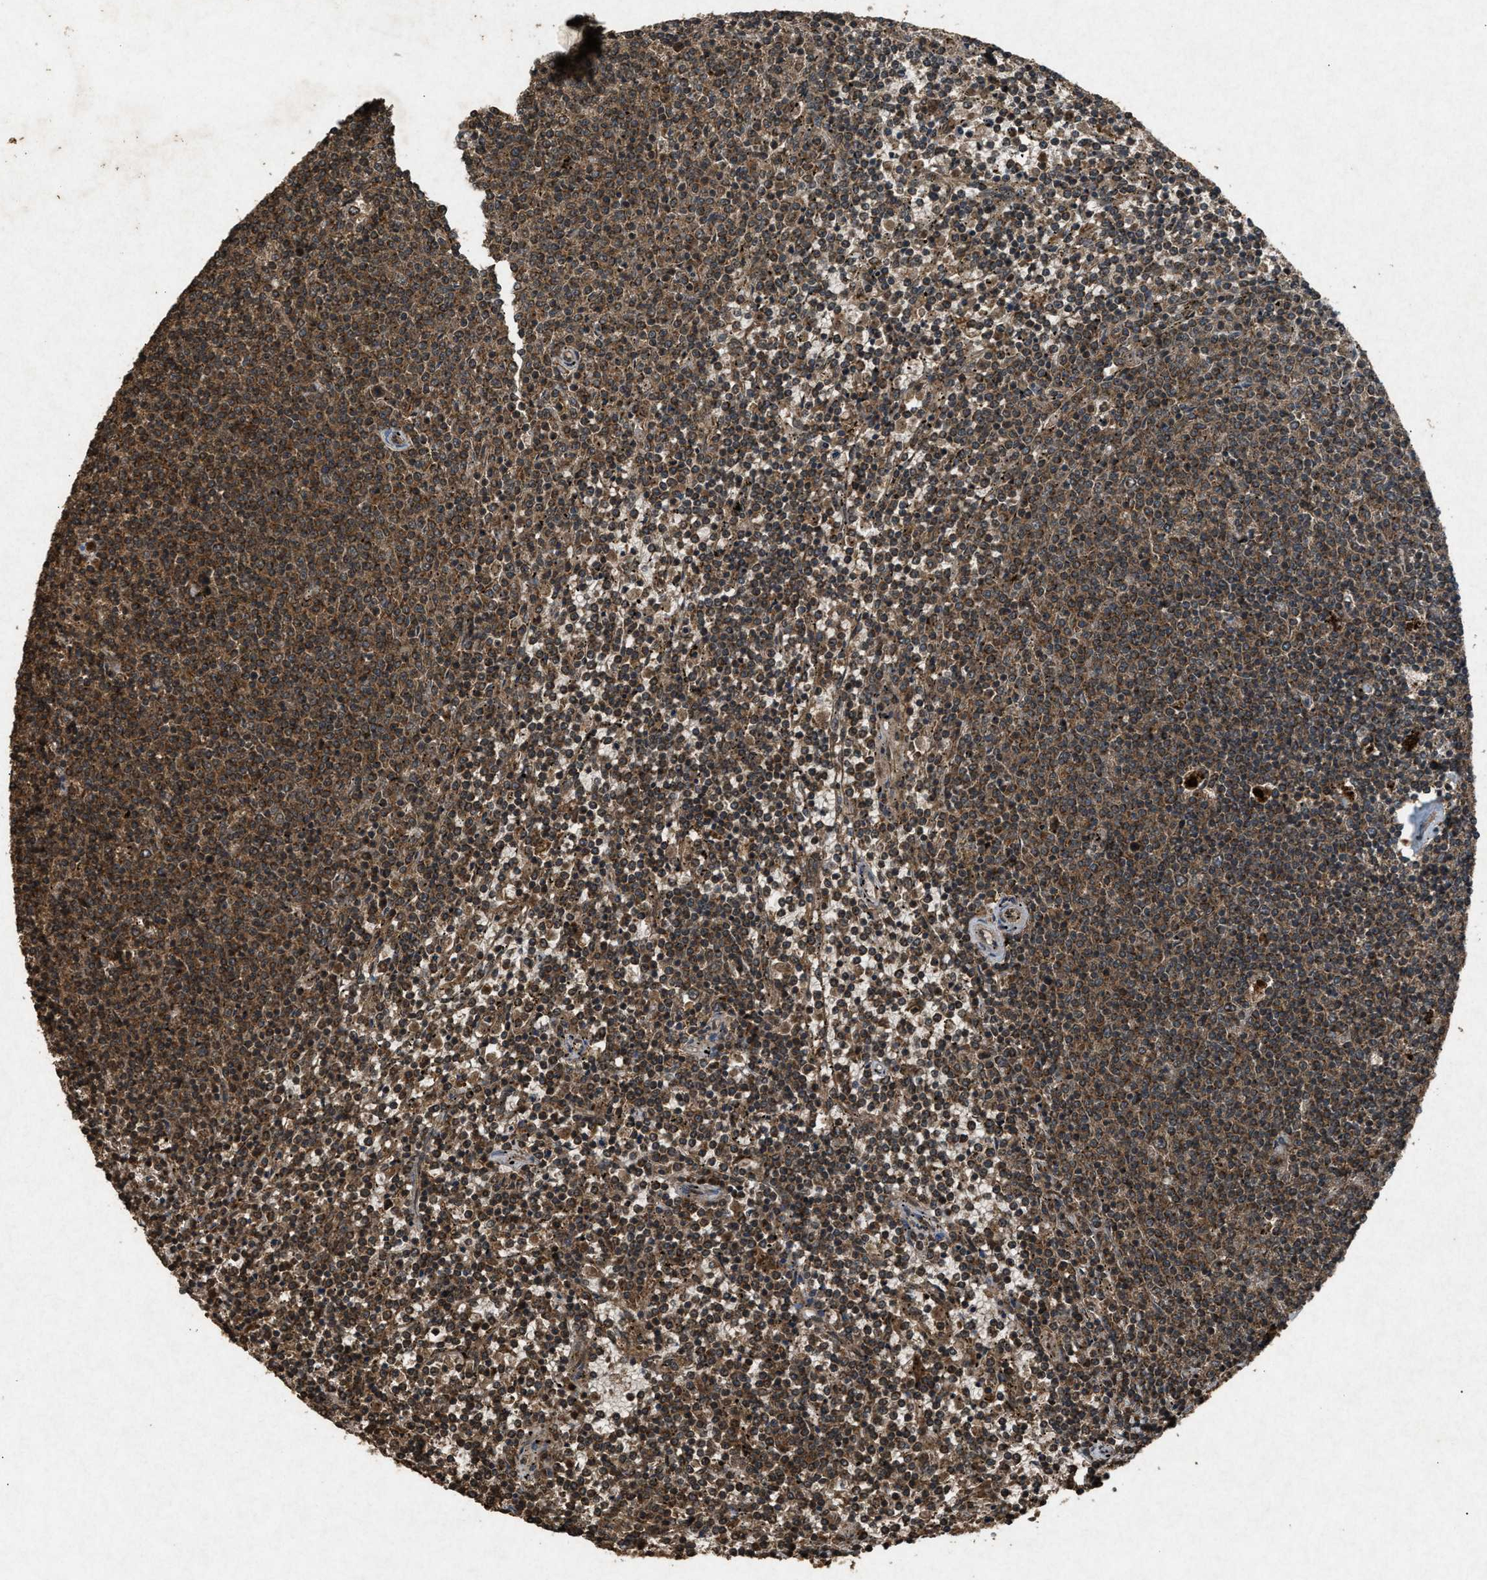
{"staining": {"intensity": "moderate", "quantity": ">75%", "location": "cytoplasmic/membranous"}, "tissue": "lymphoma", "cell_type": "Tumor cells", "image_type": "cancer", "snomed": [{"axis": "morphology", "description": "Malignant lymphoma, non-Hodgkin's type, Low grade"}, {"axis": "topography", "description": "Spleen"}], "caption": "Protein staining by IHC reveals moderate cytoplasmic/membranous positivity in about >75% of tumor cells in lymphoma. Ihc stains the protein of interest in brown and the nuclei are stained blue.", "gene": "OAS1", "patient": {"sex": "female", "age": 50}}